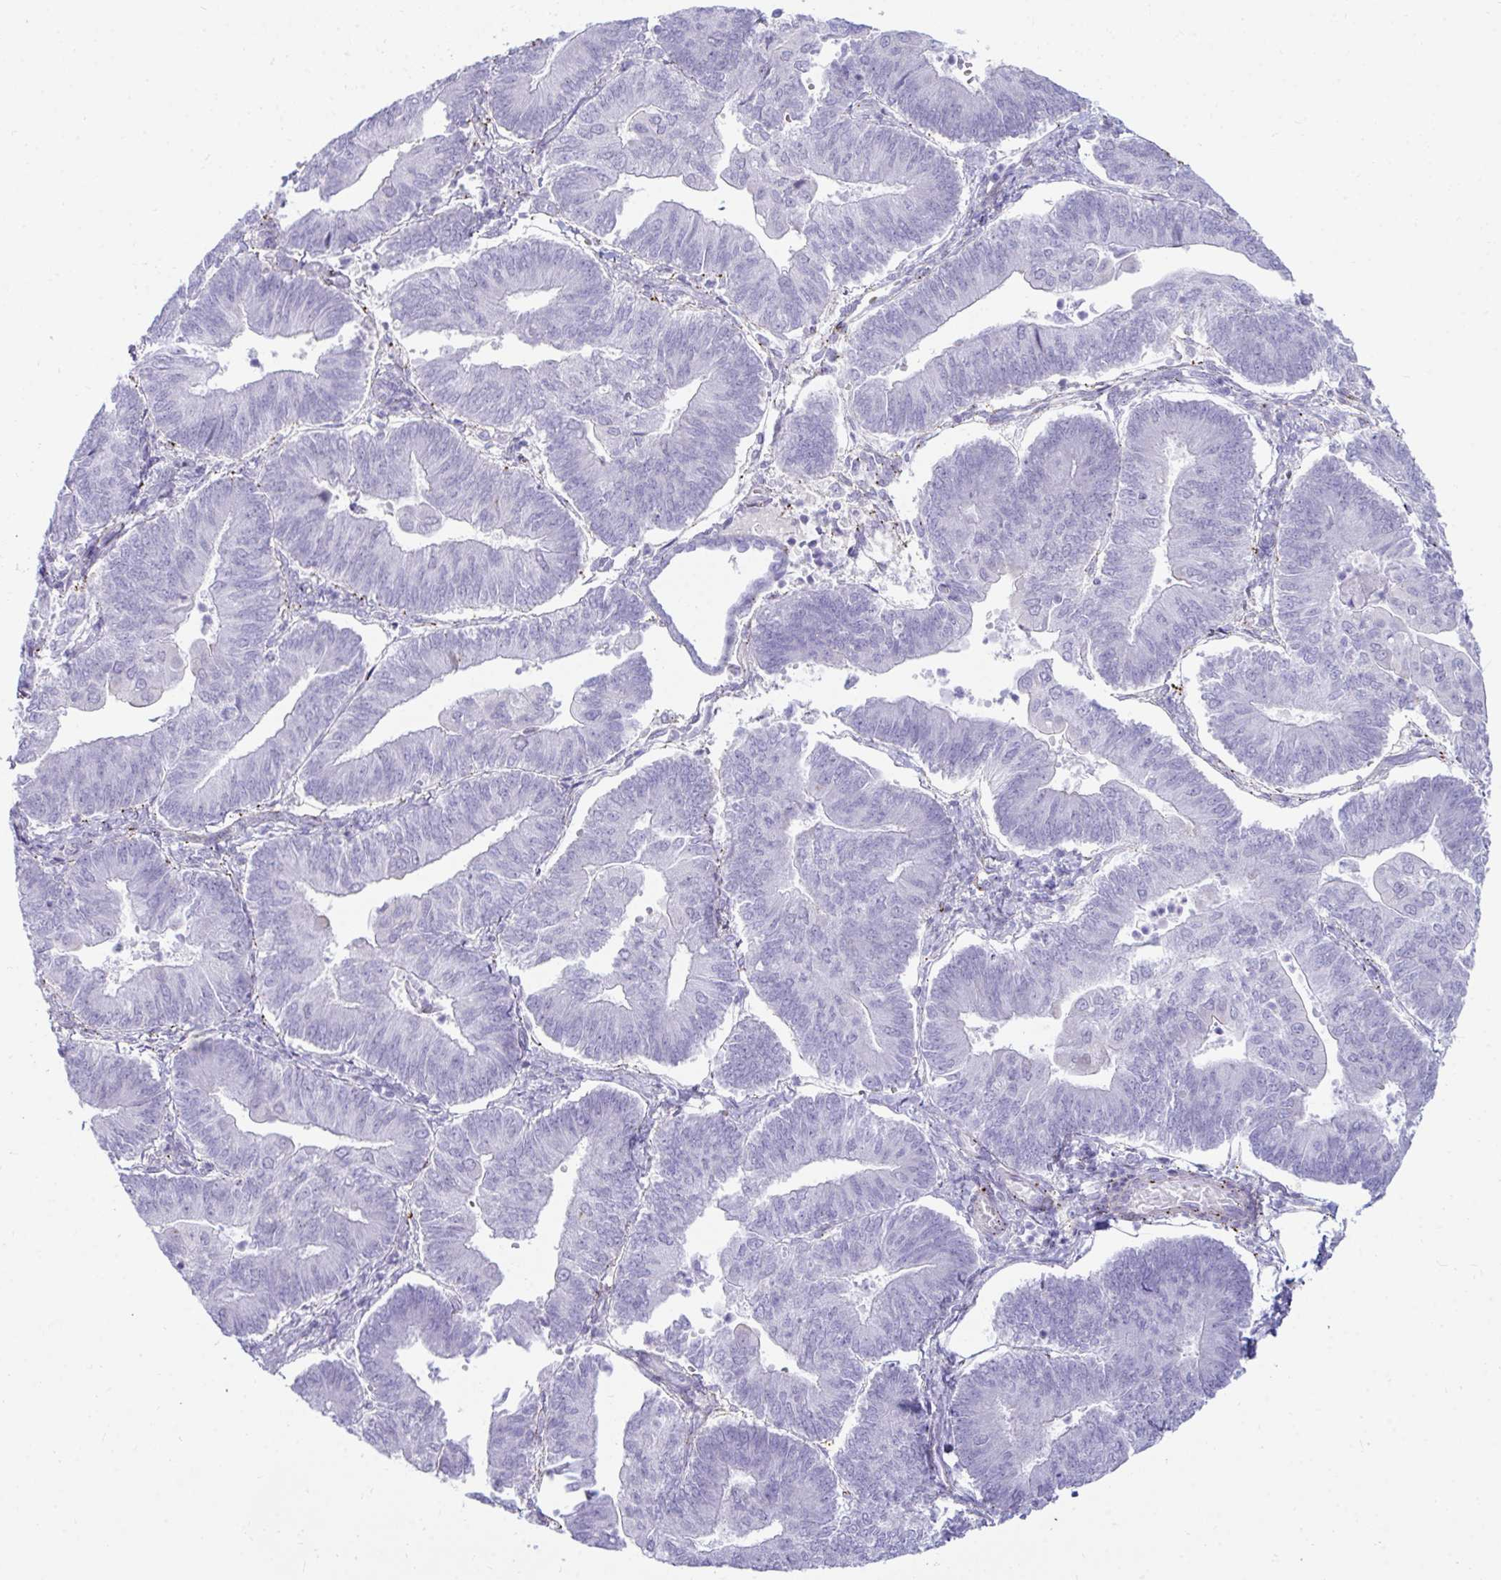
{"staining": {"intensity": "negative", "quantity": "none", "location": "none"}, "tissue": "endometrial cancer", "cell_type": "Tumor cells", "image_type": "cancer", "snomed": [{"axis": "morphology", "description": "Adenocarcinoma, NOS"}, {"axis": "topography", "description": "Endometrium"}], "caption": "Immunohistochemistry (IHC) micrograph of human endometrial cancer stained for a protein (brown), which exhibits no positivity in tumor cells.", "gene": "UBL3", "patient": {"sex": "female", "age": 65}}